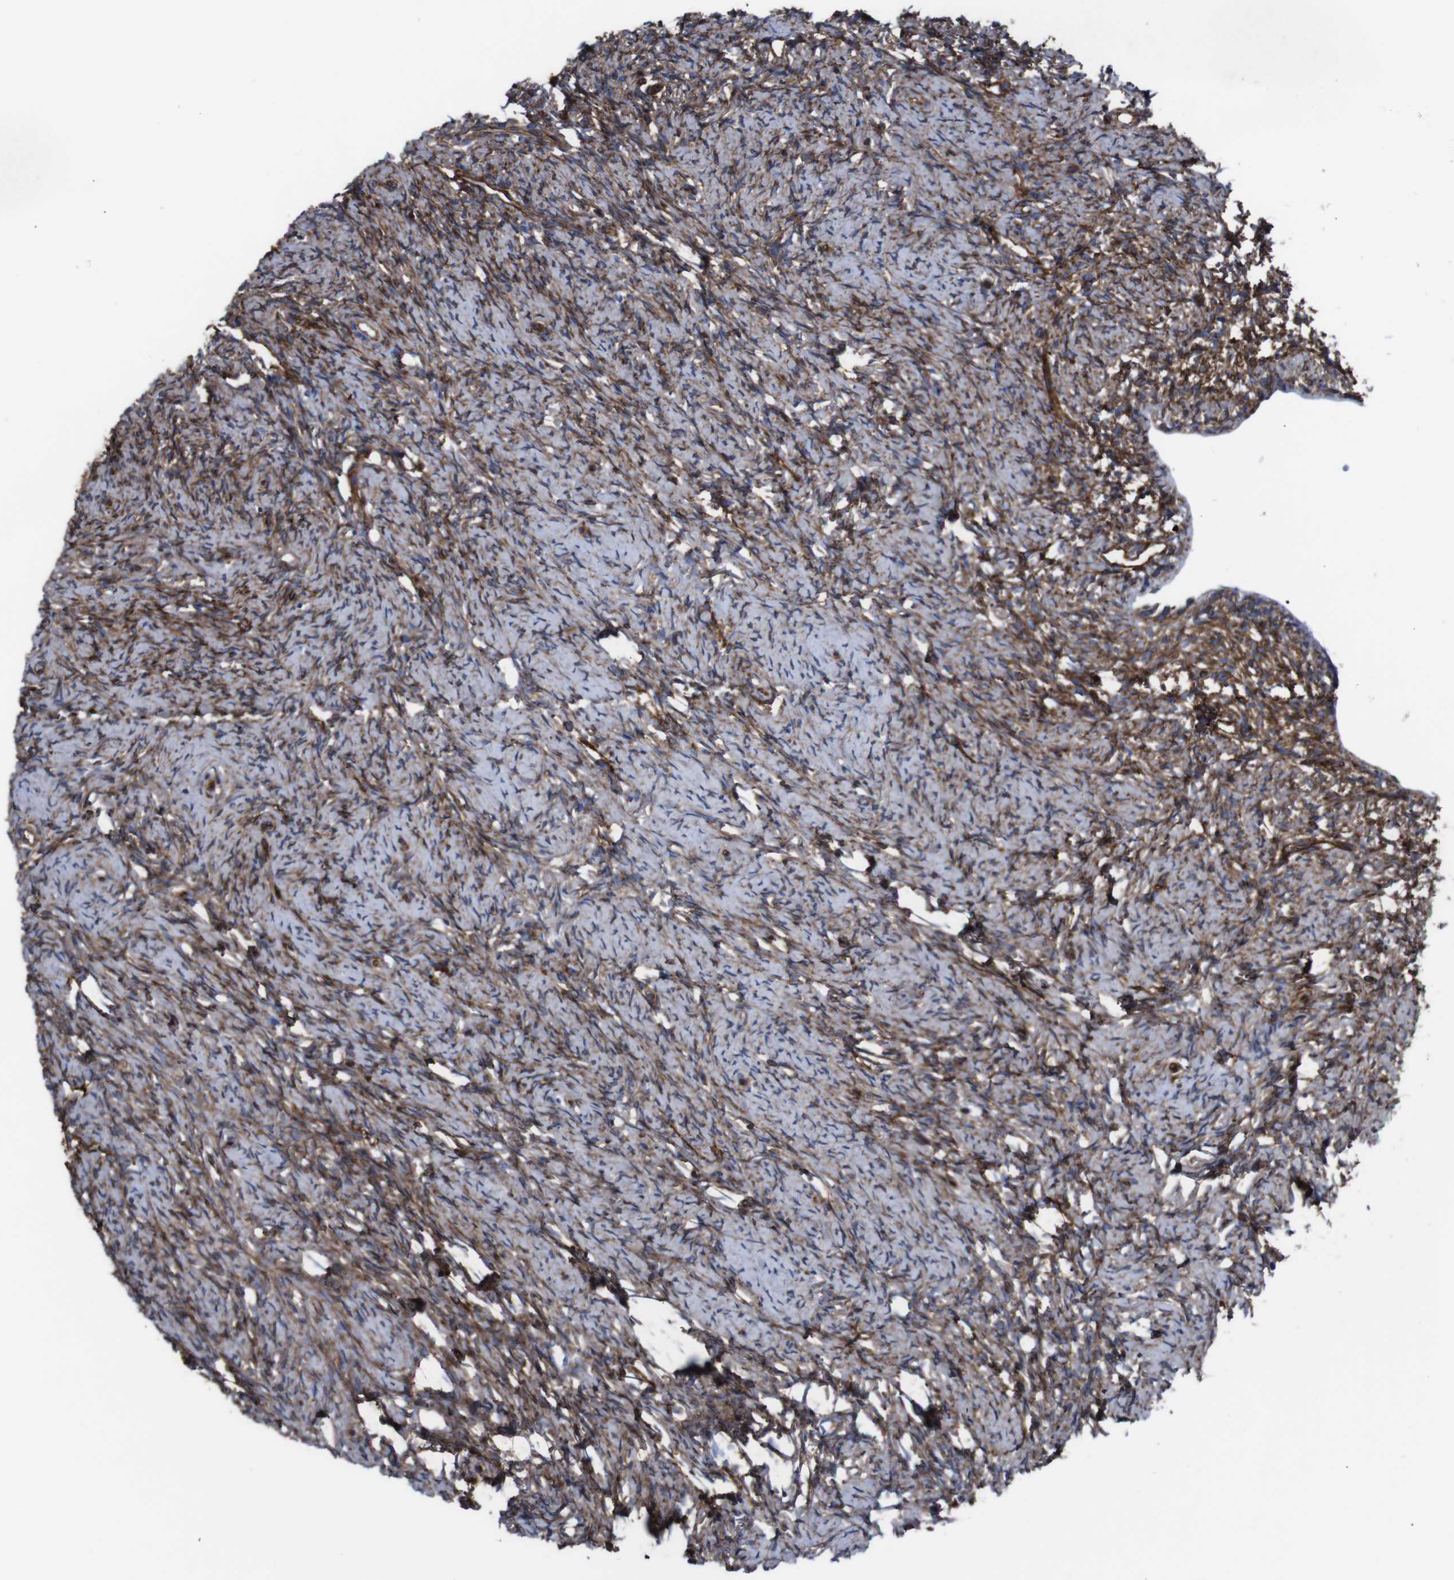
{"staining": {"intensity": "strong", "quantity": ">75%", "location": "cytoplasmic/membranous"}, "tissue": "ovary", "cell_type": "Ovarian stroma cells", "image_type": "normal", "snomed": [{"axis": "morphology", "description": "Normal tissue, NOS"}, {"axis": "topography", "description": "Ovary"}], "caption": "Brown immunohistochemical staining in benign ovary demonstrates strong cytoplasmic/membranous positivity in about >75% of ovarian stroma cells. The protein is stained brown, and the nuclei are stained in blue (DAB (3,3'-diaminobenzidine) IHC with brightfield microscopy, high magnification).", "gene": "SPTBN1", "patient": {"sex": "female", "age": 33}}